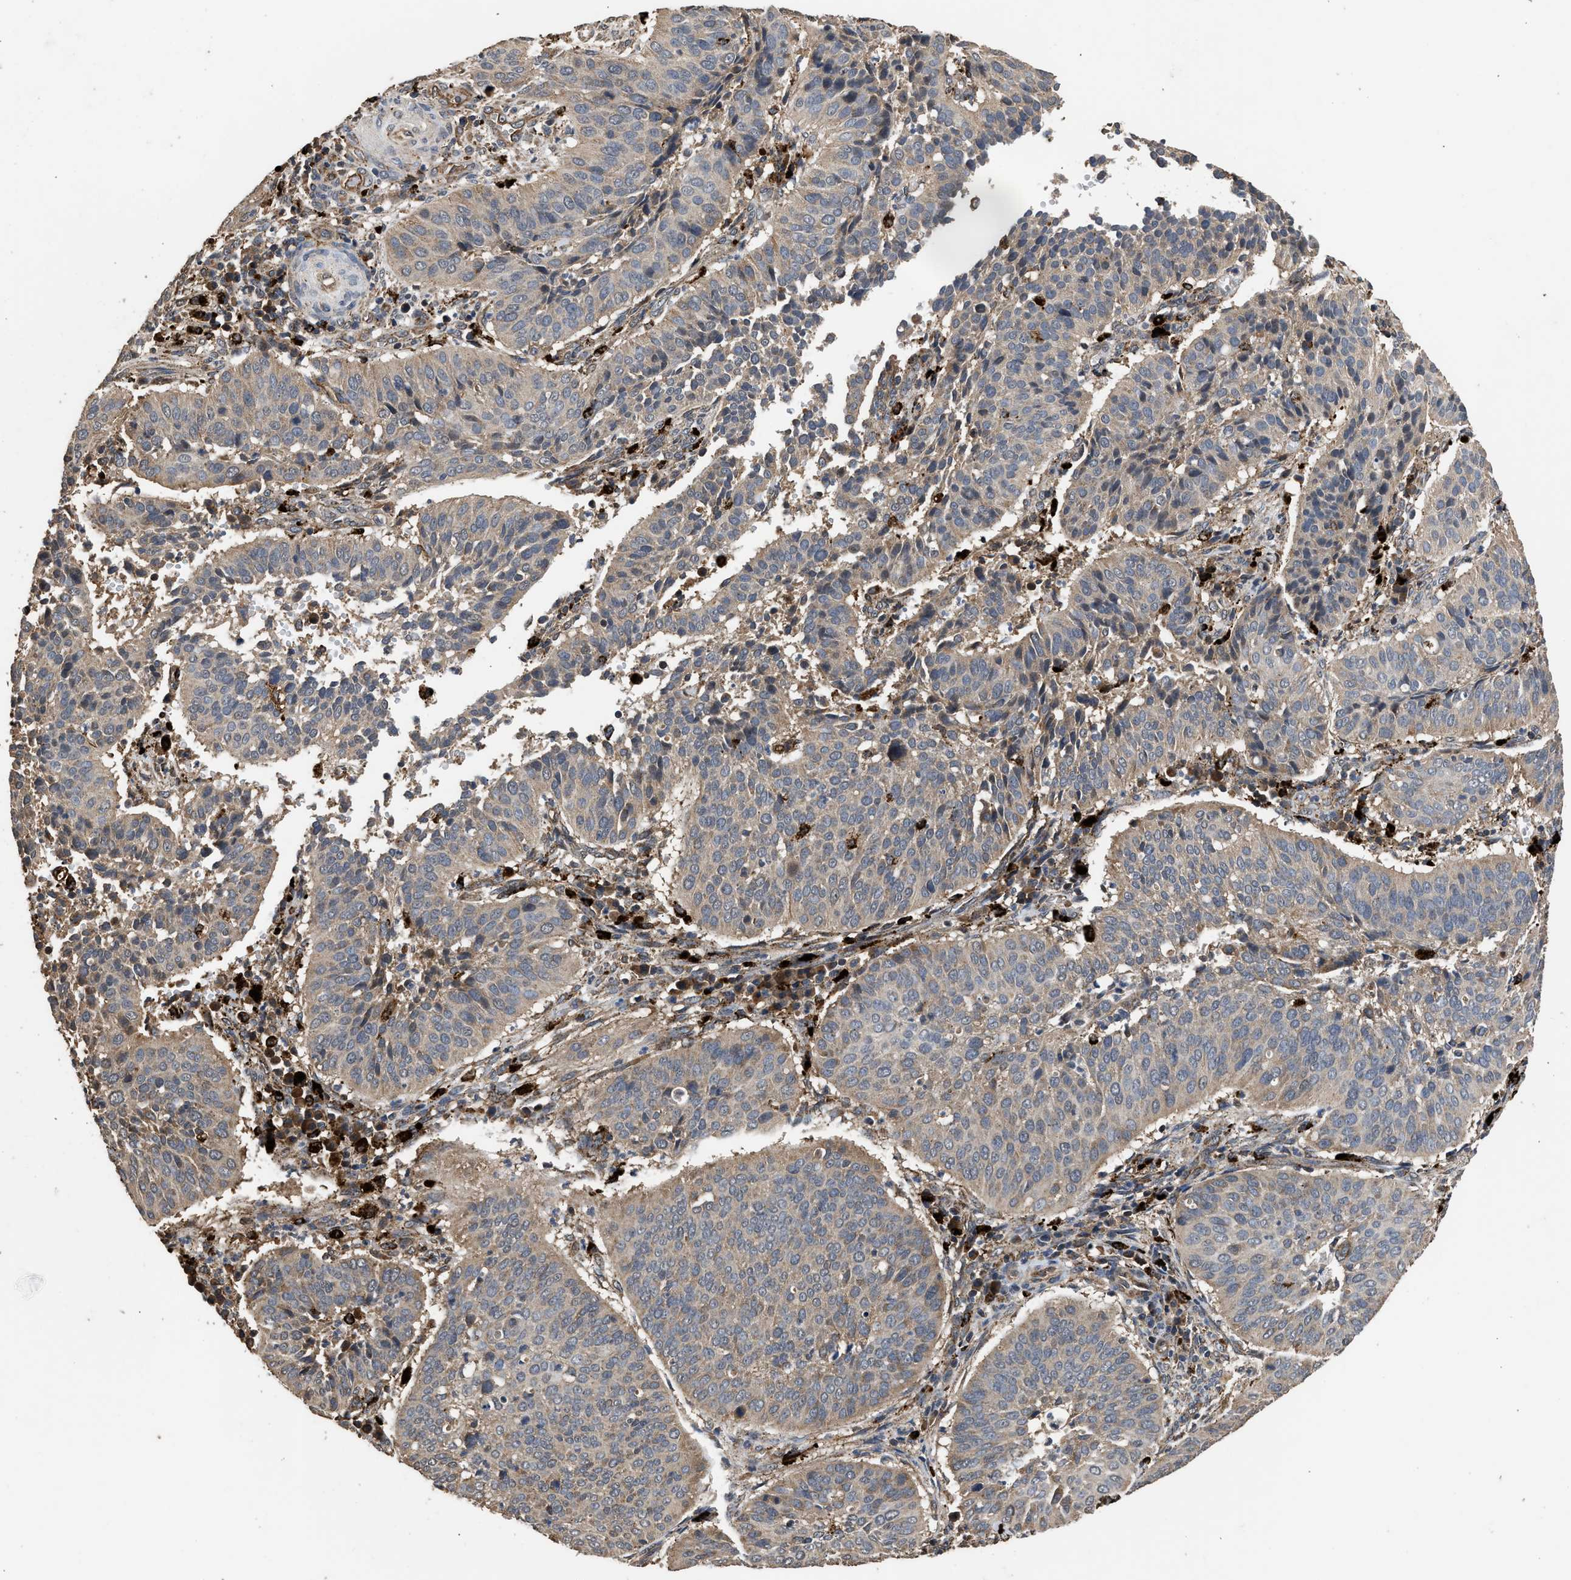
{"staining": {"intensity": "moderate", "quantity": ">75%", "location": "cytoplasmic/membranous"}, "tissue": "cervical cancer", "cell_type": "Tumor cells", "image_type": "cancer", "snomed": [{"axis": "morphology", "description": "Normal tissue, NOS"}, {"axis": "morphology", "description": "Squamous cell carcinoma, NOS"}, {"axis": "topography", "description": "Cervix"}], "caption": "Immunohistochemical staining of cervical squamous cell carcinoma shows moderate cytoplasmic/membranous protein expression in approximately >75% of tumor cells.", "gene": "CTSV", "patient": {"sex": "female", "age": 39}}